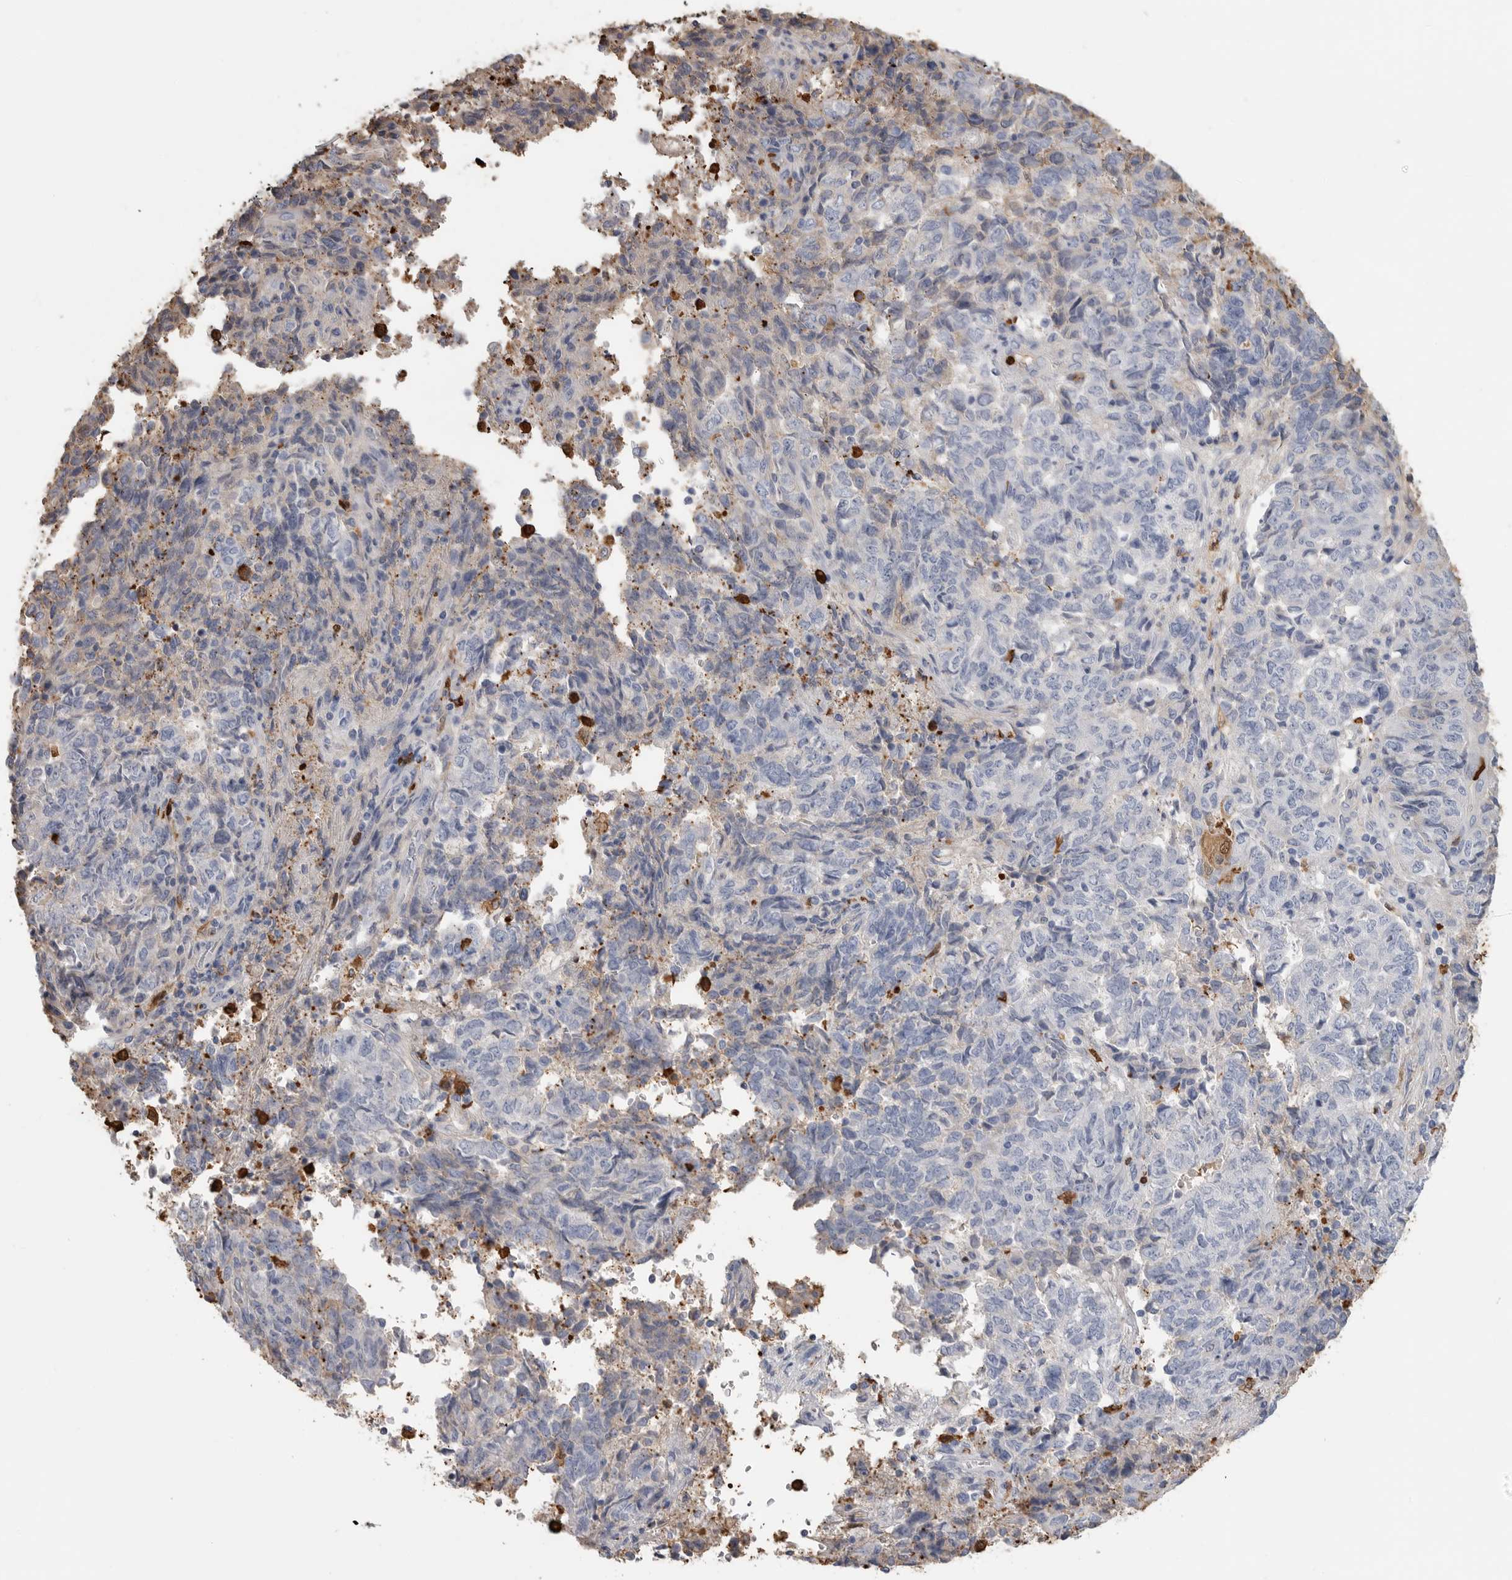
{"staining": {"intensity": "negative", "quantity": "none", "location": "none"}, "tissue": "endometrial cancer", "cell_type": "Tumor cells", "image_type": "cancer", "snomed": [{"axis": "morphology", "description": "Adenocarcinoma, NOS"}, {"axis": "topography", "description": "Endometrium"}], "caption": "An immunohistochemistry micrograph of adenocarcinoma (endometrial) is shown. There is no staining in tumor cells of adenocarcinoma (endometrial).", "gene": "CYB561D1", "patient": {"sex": "female", "age": 80}}